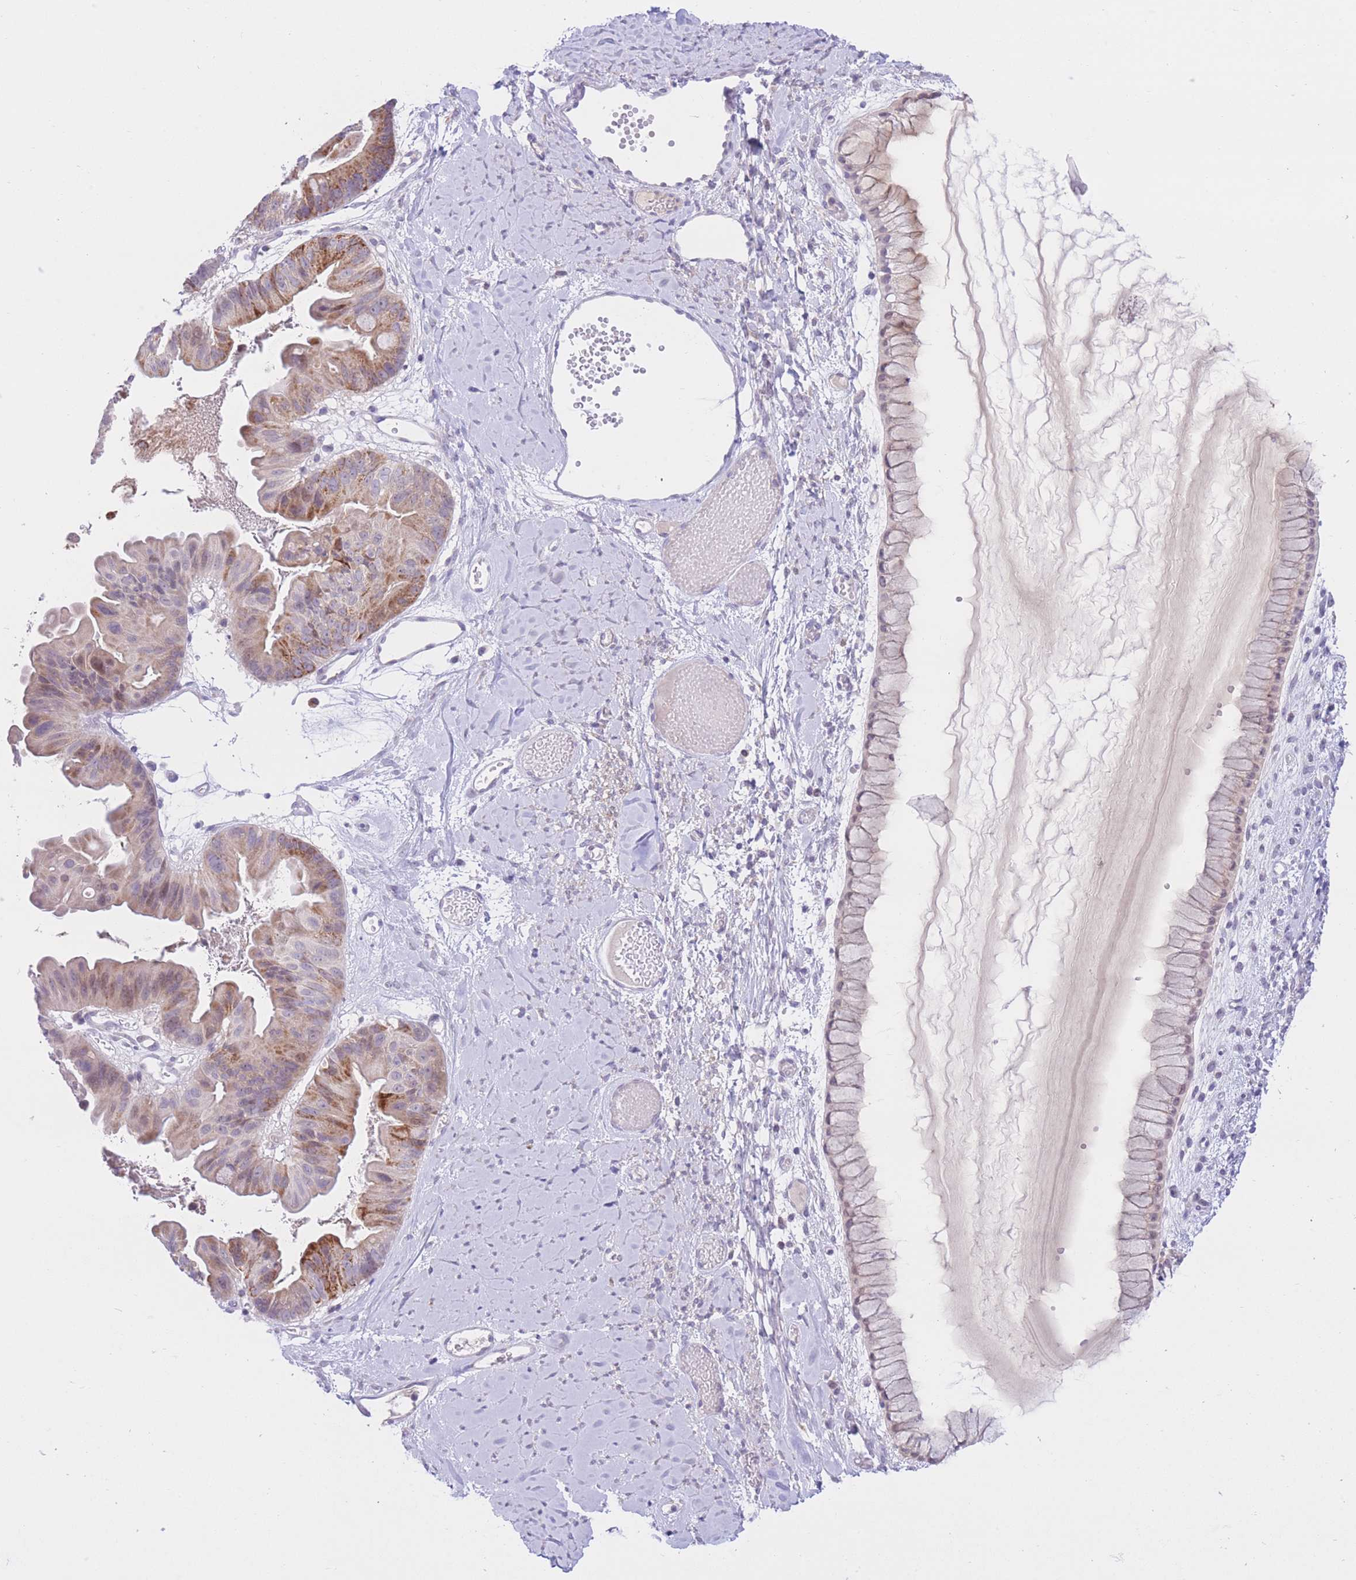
{"staining": {"intensity": "moderate", "quantity": "<25%", "location": "cytoplasmic/membranous,nuclear"}, "tissue": "ovarian cancer", "cell_type": "Tumor cells", "image_type": "cancer", "snomed": [{"axis": "morphology", "description": "Cystadenocarcinoma, mucinous, NOS"}, {"axis": "topography", "description": "Ovary"}], "caption": "High-magnification brightfield microscopy of ovarian mucinous cystadenocarcinoma stained with DAB (brown) and counterstained with hematoxylin (blue). tumor cells exhibit moderate cytoplasmic/membranous and nuclear expression is identified in about<25% of cells.", "gene": "RPL39L", "patient": {"sex": "female", "age": 61}}